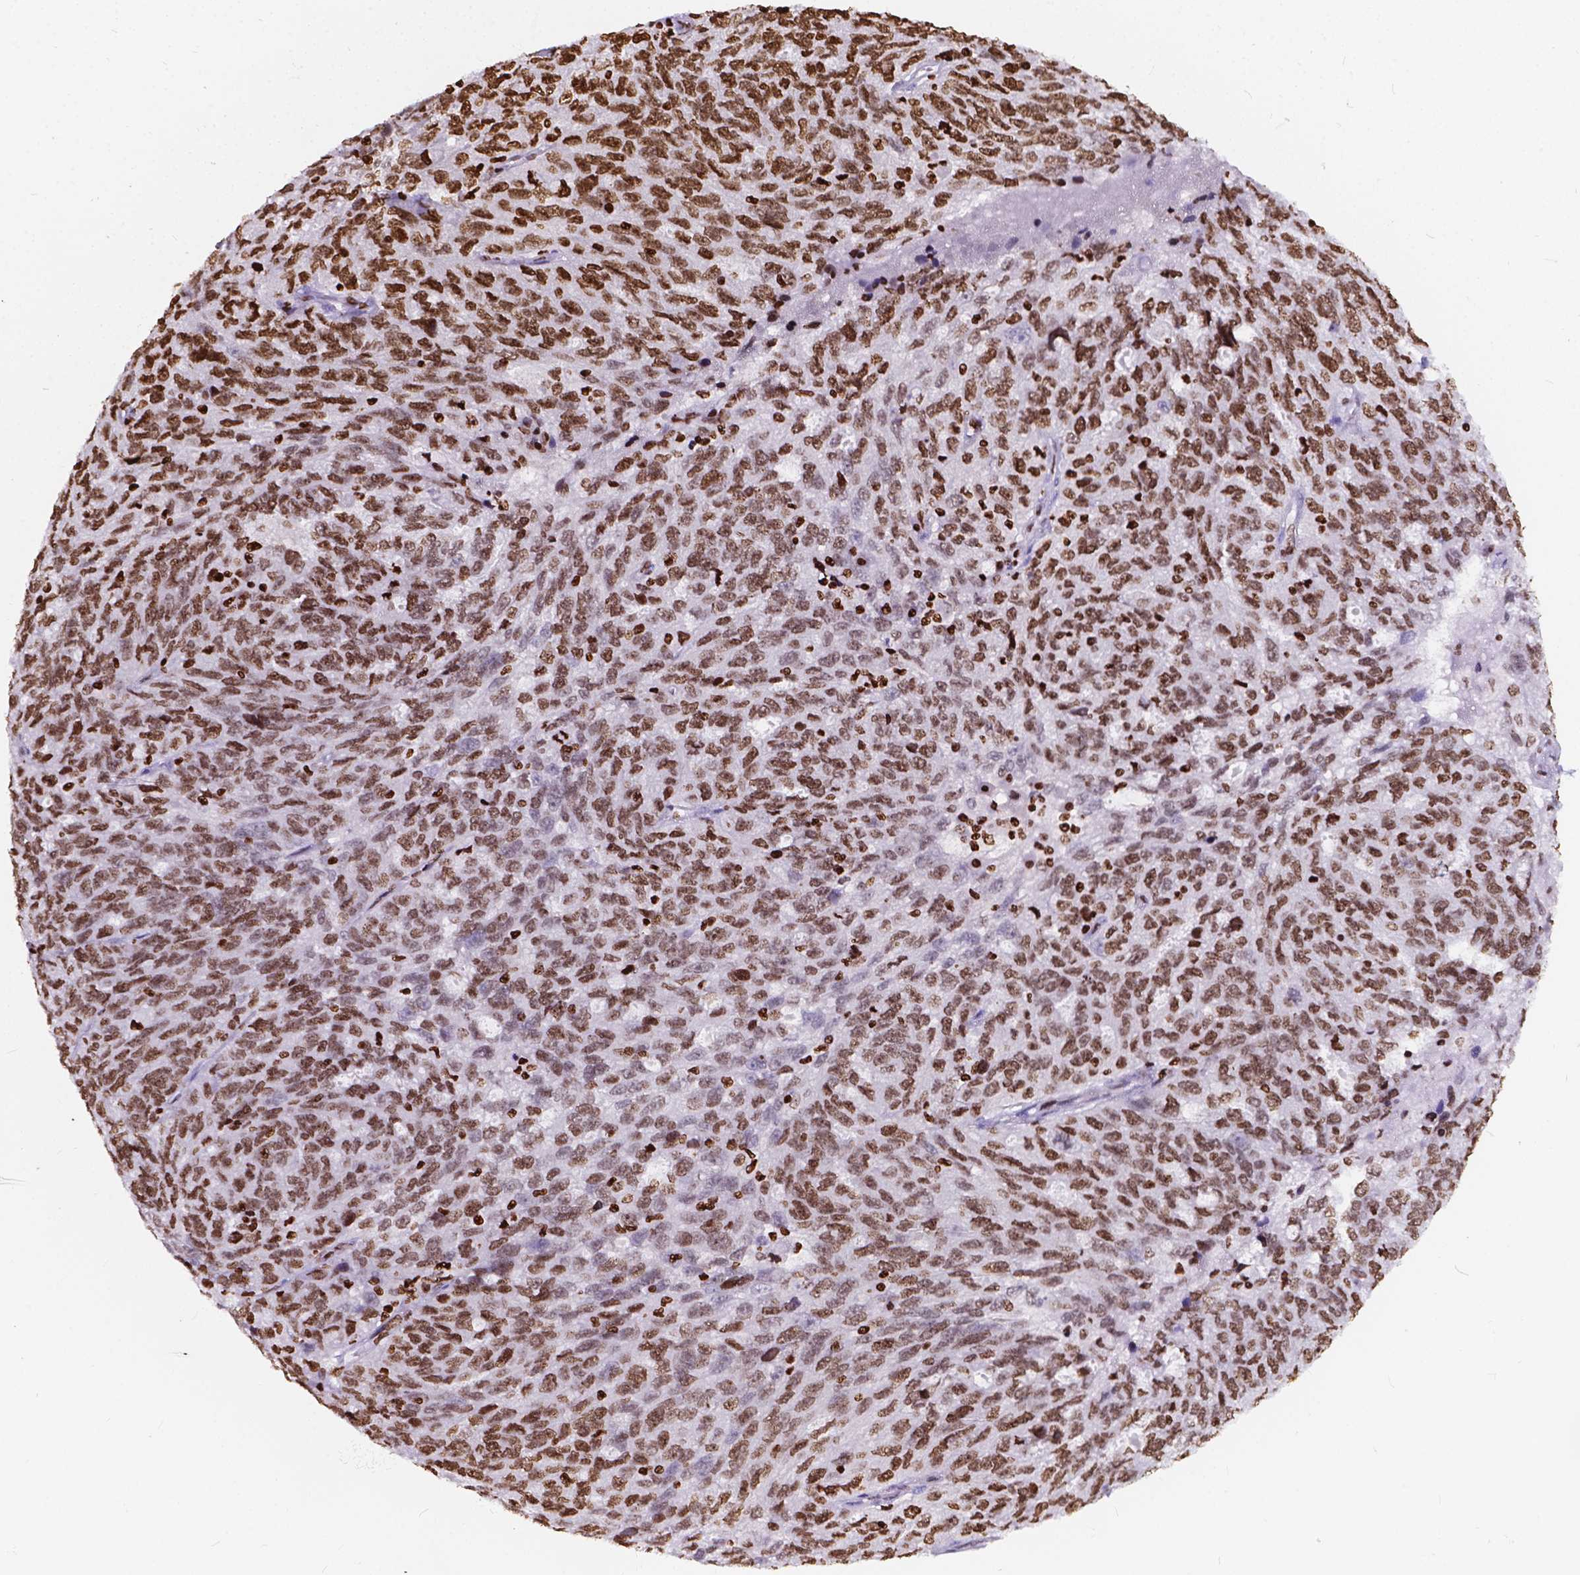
{"staining": {"intensity": "strong", "quantity": ">75%", "location": "nuclear"}, "tissue": "ovarian cancer", "cell_type": "Tumor cells", "image_type": "cancer", "snomed": [{"axis": "morphology", "description": "Cystadenocarcinoma, serous, NOS"}, {"axis": "topography", "description": "Ovary"}], "caption": "A high-resolution image shows IHC staining of ovarian cancer (serous cystadenocarcinoma), which exhibits strong nuclear staining in about >75% of tumor cells. The staining was performed using DAB to visualize the protein expression in brown, while the nuclei were stained in blue with hematoxylin (Magnification: 20x).", "gene": "CBY3", "patient": {"sex": "female", "age": 71}}